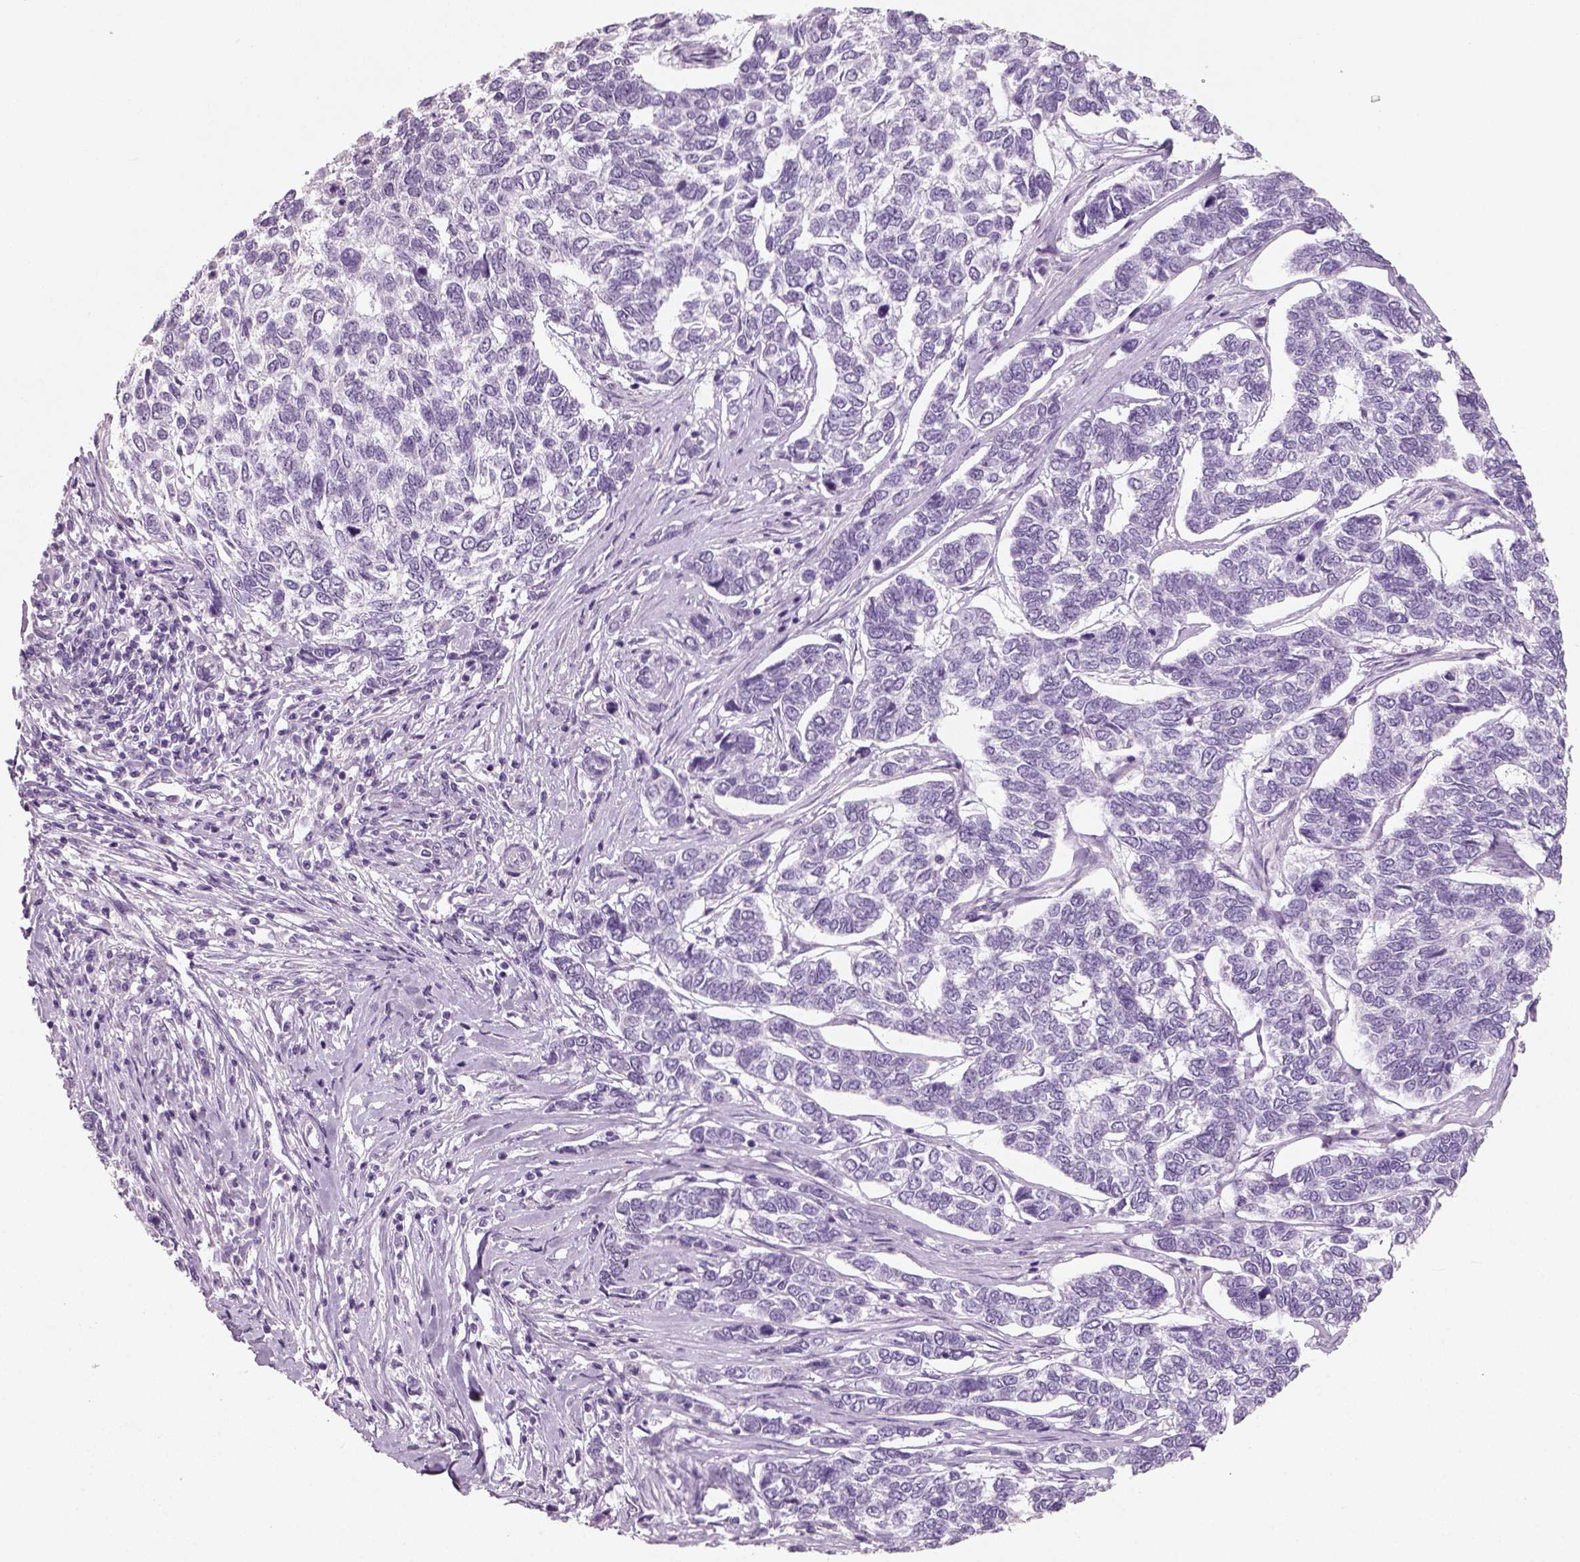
{"staining": {"intensity": "negative", "quantity": "none", "location": "none"}, "tissue": "skin cancer", "cell_type": "Tumor cells", "image_type": "cancer", "snomed": [{"axis": "morphology", "description": "Basal cell carcinoma"}, {"axis": "topography", "description": "Skin"}], "caption": "Immunohistochemistry micrograph of neoplastic tissue: human skin cancer stained with DAB reveals no significant protein expression in tumor cells.", "gene": "SLC6A2", "patient": {"sex": "female", "age": 65}}